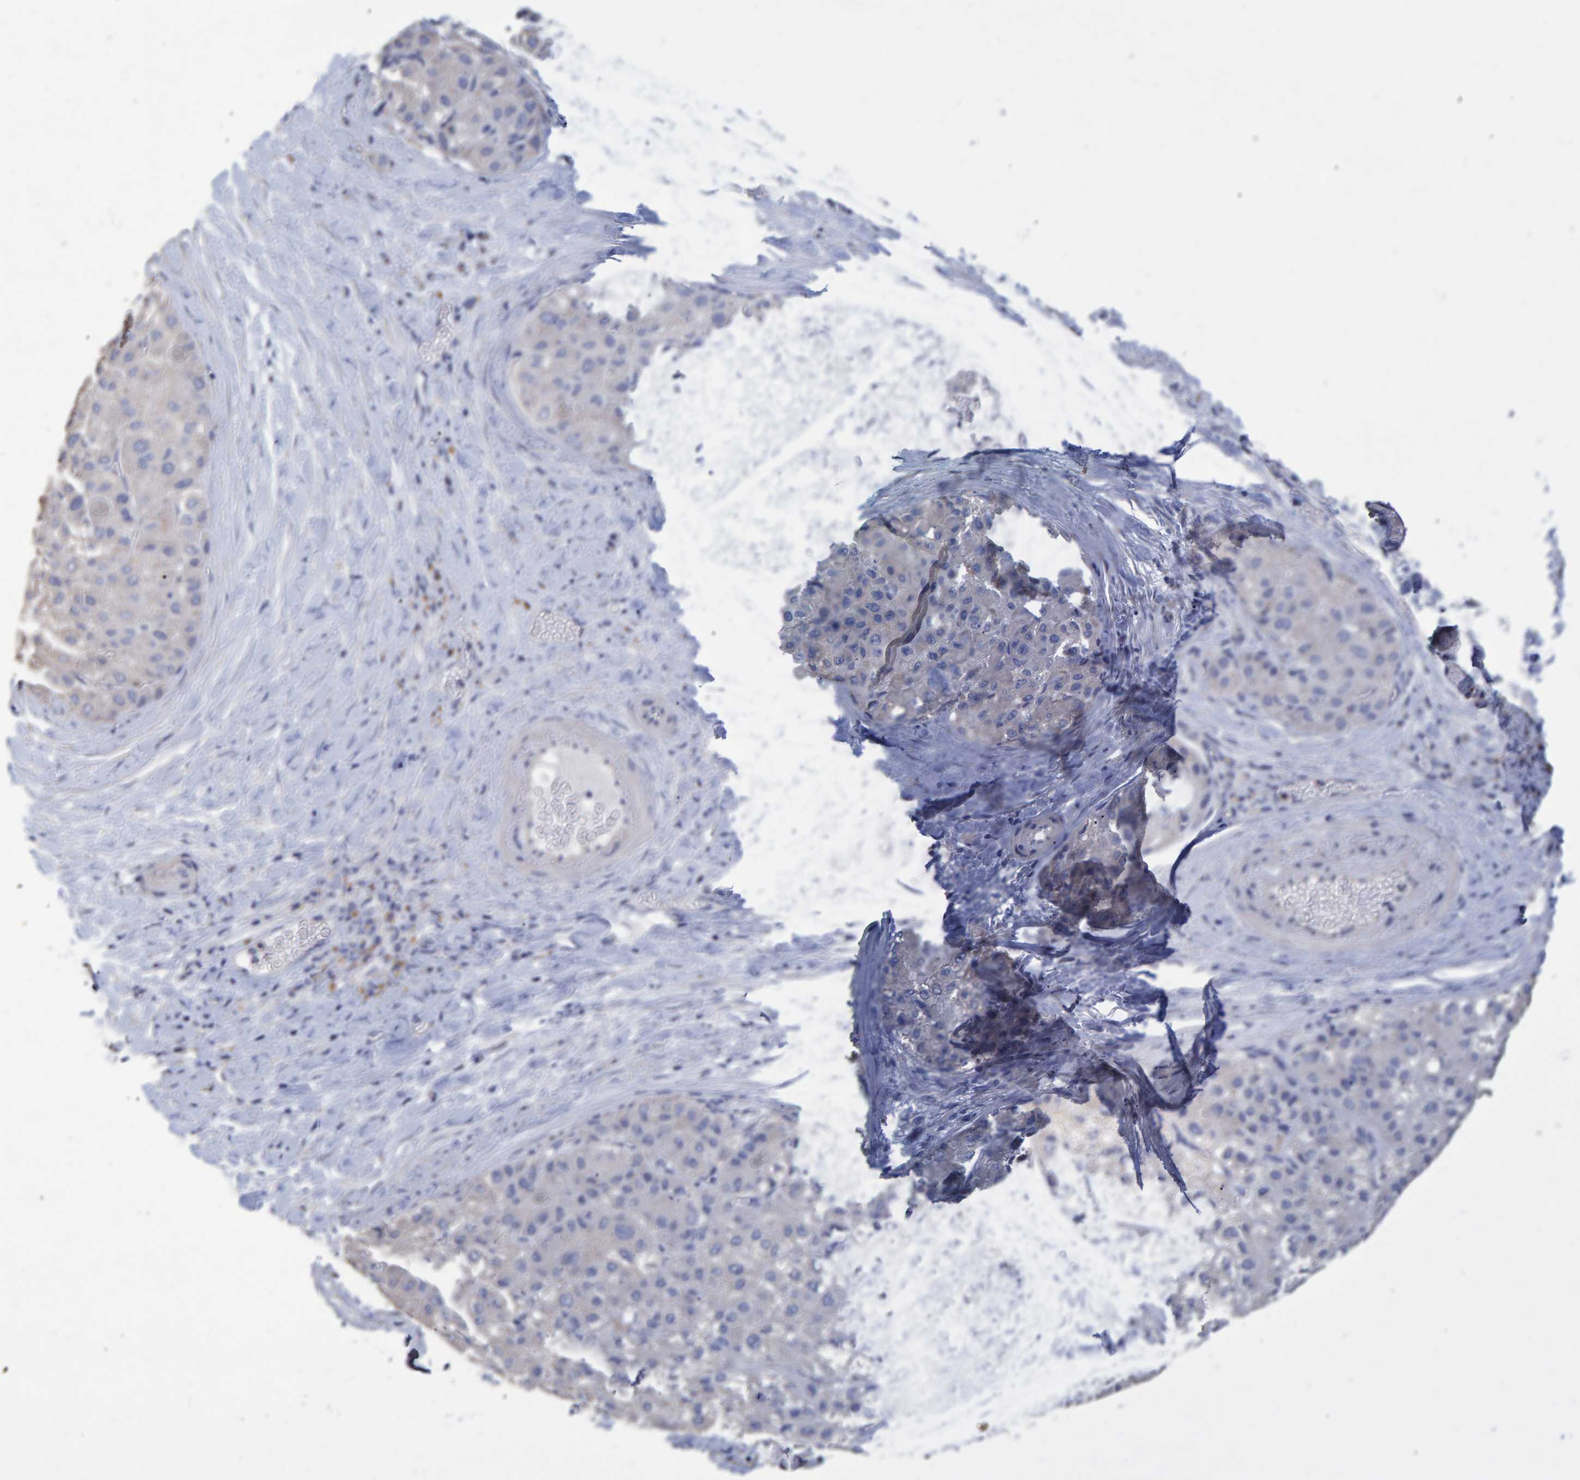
{"staining": {"intensity": "negative", "quantity": "none", "location": "none"}, "tissue": "liver cancer", "cell_type": "Tumor cells", "image_type": "cancer", "snomed": [{"axis": "morphology", "description": "Carcinoma, Hepatocellular, NOS"}, {"axis": "topography", "description": "Liver"}], "caption": "Photomicrograph shows no protein expression in tumor cells of liver cancer (hepatocellular carcinoma) tissue. (Stains: DAB (3,3'-diaminobenzidine) immunohistochemistry with hematoxylin counter stain, Microscopy: brightfield microscopy at high magnification).", "gene": "HEMGN", "patient": {"sex": "male", "age": 80}}